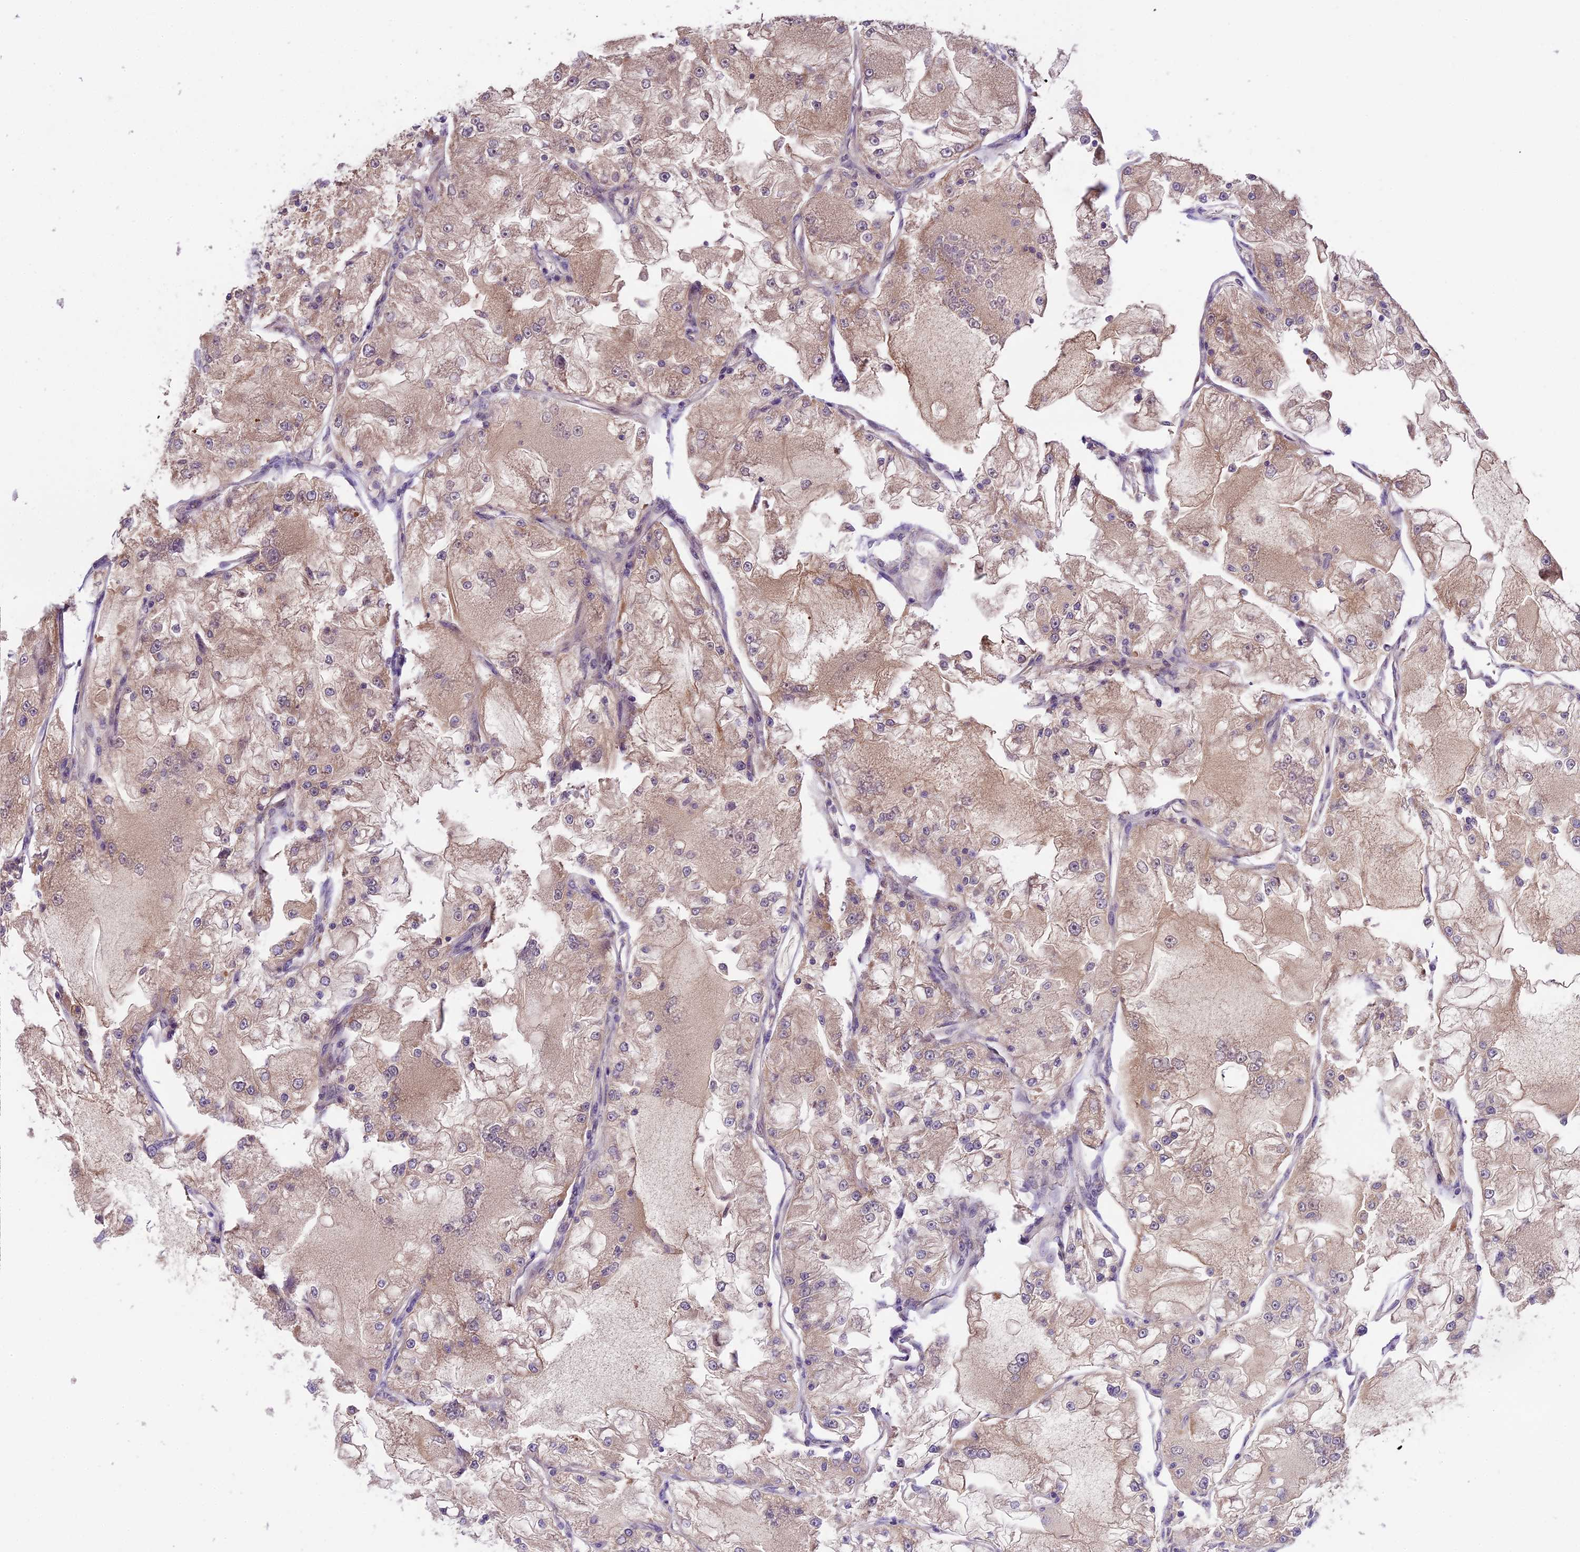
{"staining": {"intensity": "weak", "quantity": ">75%", "location": "cytoplasmic/membranous"}, "tissue": "renal cancer", "cell_type": "Tumor cells", "image_type": "cancer", "snomed": [{"axis": "morphology", "description": "Adenocarcinoma, NOS"}, {"axis": "topography", "description": "Kidney"}], "caption": "Immunohistochemical staining of human renal adenocarcinoma displays weak cytoplasmic/membranous protein expression in approximately >75% of tumor cells. (Brightfield microscopy of DAB IHC at high magnification).", "gene": "ABCC10", "patient": {"sex": "female", "age": 72}}